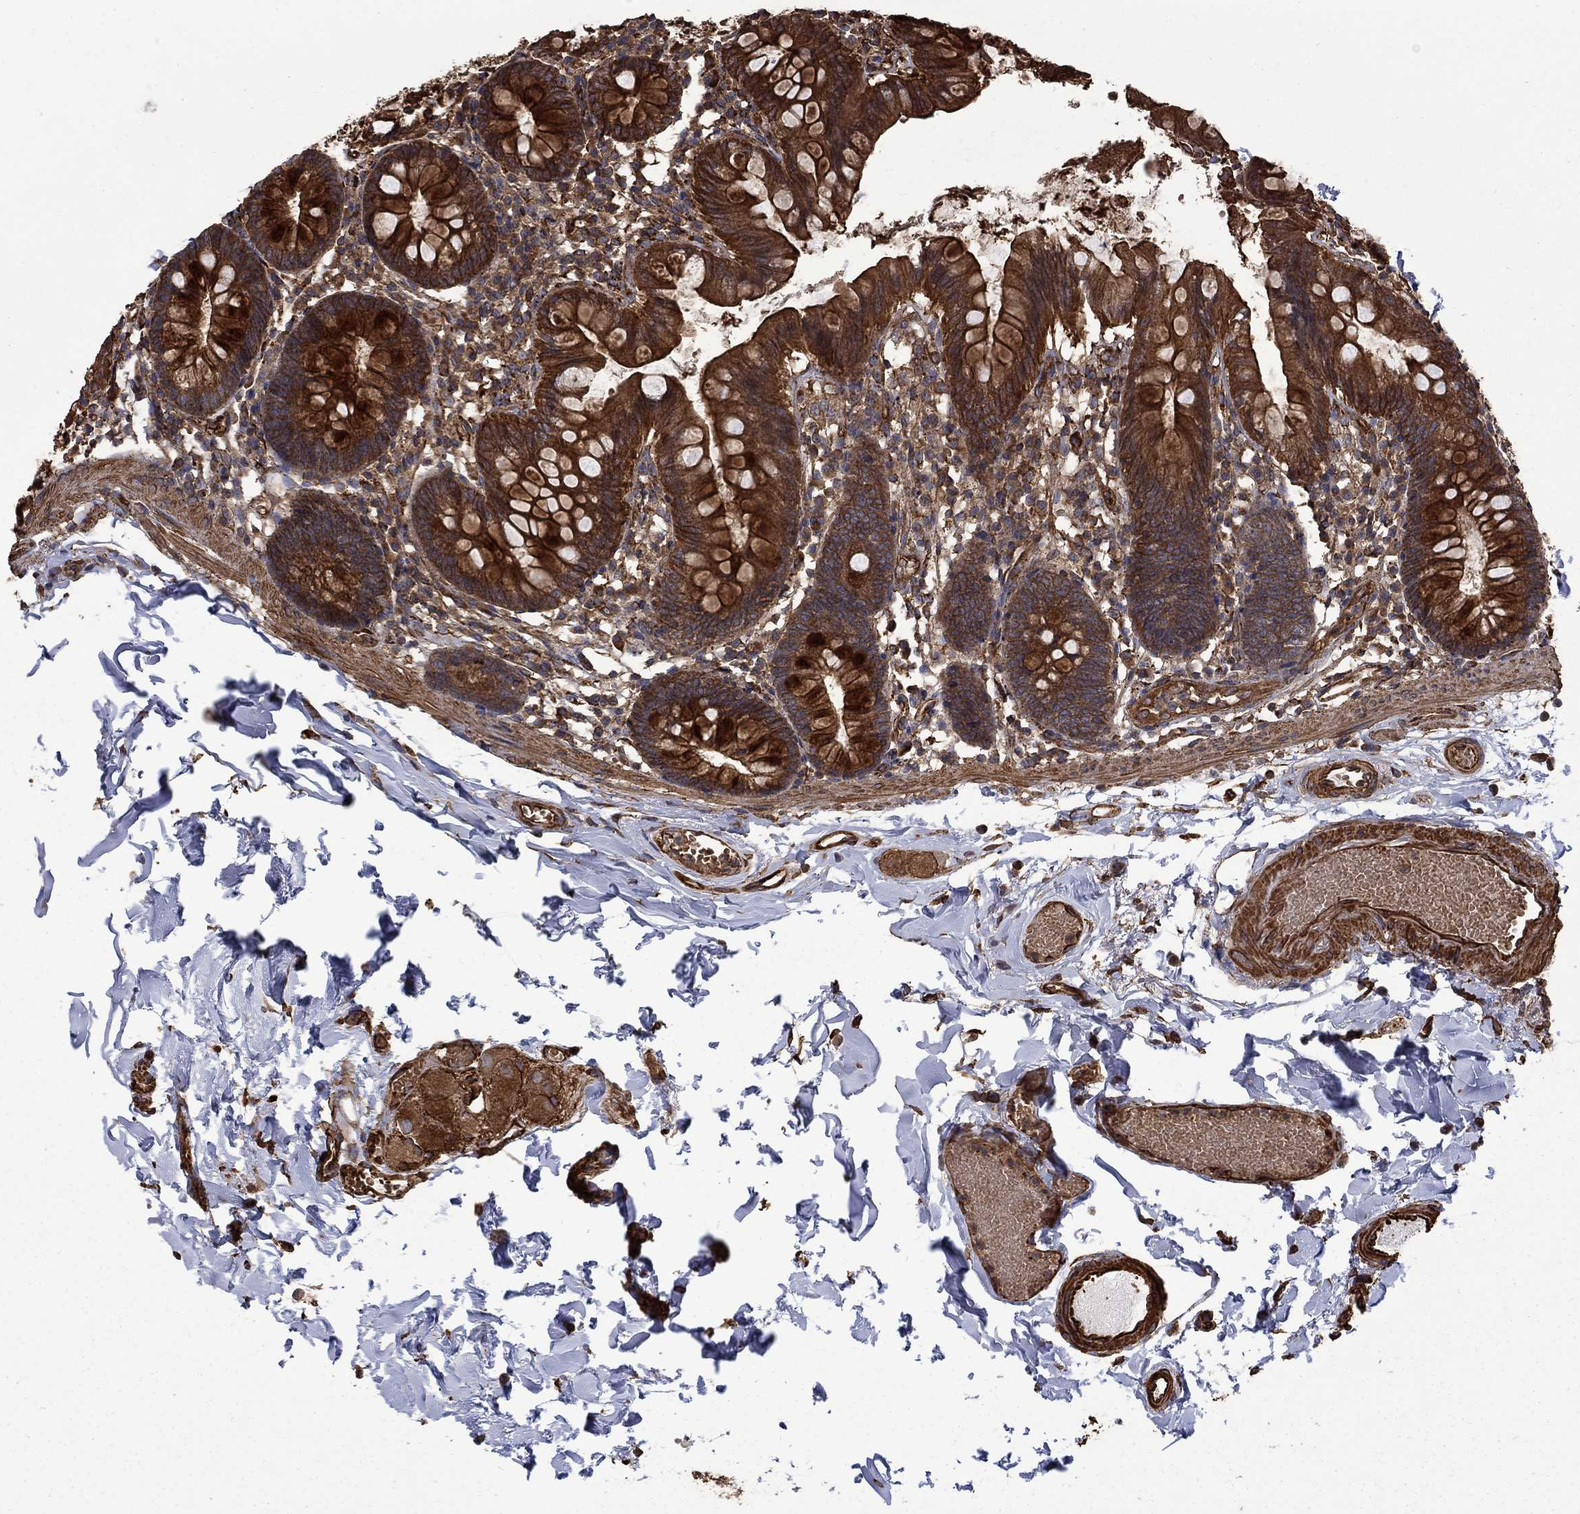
{"staining": {"intensity": "strong", "quantity": ">75%", "location": "cytoplasmic/membranous"}, "tissue": "small intestine", "cell_type": "Glandular cells", "image_type": "normal", "snomed": [{"axis": "morphology", "description": "Normal tissue, NOS"}, {"axis": "topography", "description": "Small intestine"}], "caption": "A micrograph of small intestine stained for a protein reveals strong cytoplasmic/membranous brown staining in glandular cells. Using DAB (brown) and hematoxylin (blue) stains, captured at high magnification using brightfield microscopy.", "gene": "CUTC", "patient": {"sex": "female", "age": 90}}